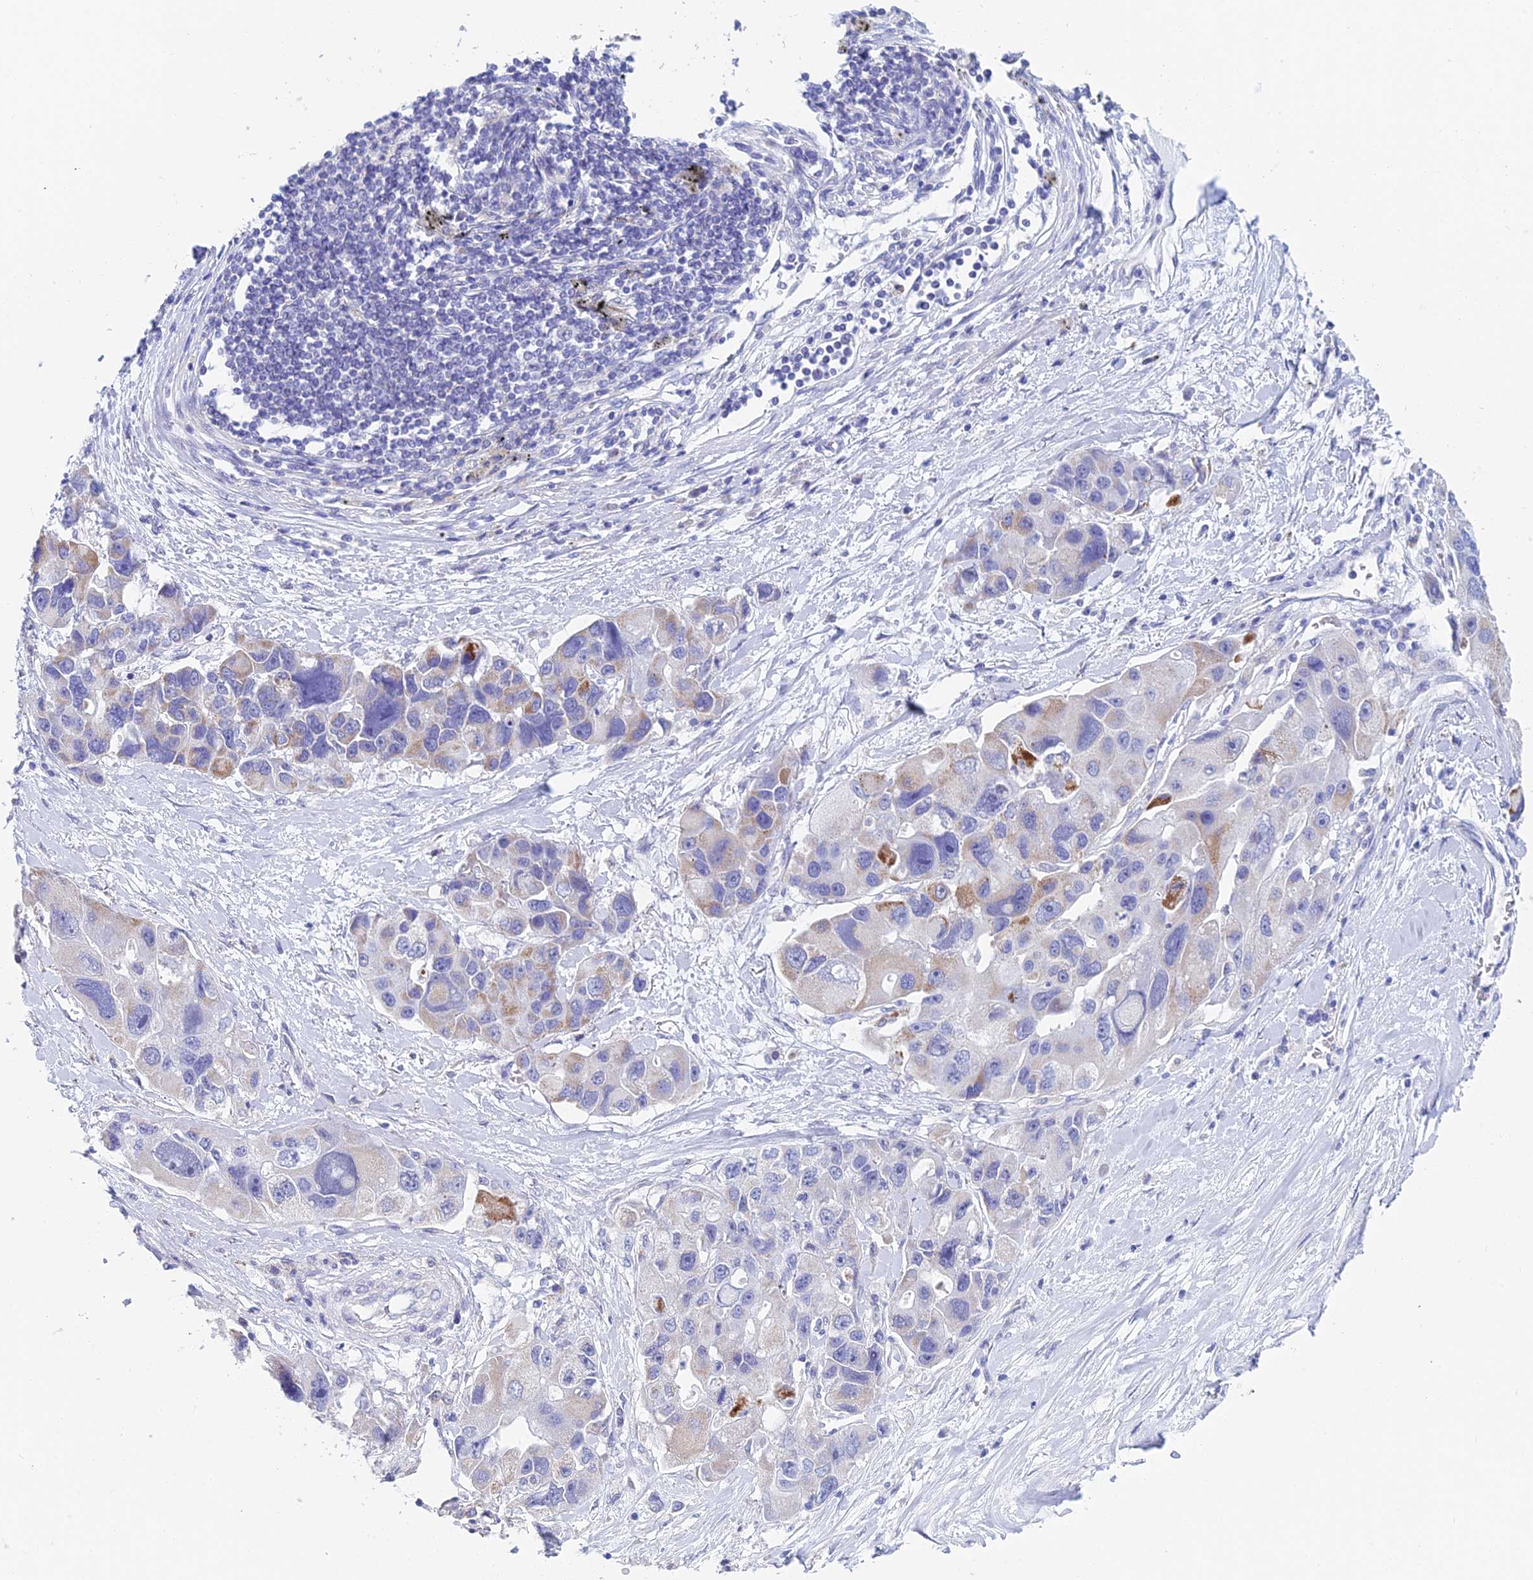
{"staining": {"intensity": "moderate", "quantity": "<25%", "location": "cytoplasmic/membranous"}, "tissue": "lung cancer", "cell_type": "Tumor cells", "image_type": "cancer", "snomed": [{"axis": "morphology", "description": "Adenocarcinoma, NOS"}, {"axis": "topography", "description": "Lung"}], "caption": "Protein expression analysis of lung cancer shows moderate cytoplasmic/membranous staining in approximately <25% of tumor cells.", "gene": "ACSM1", "patient": {"sex": "female", "age": 54}}